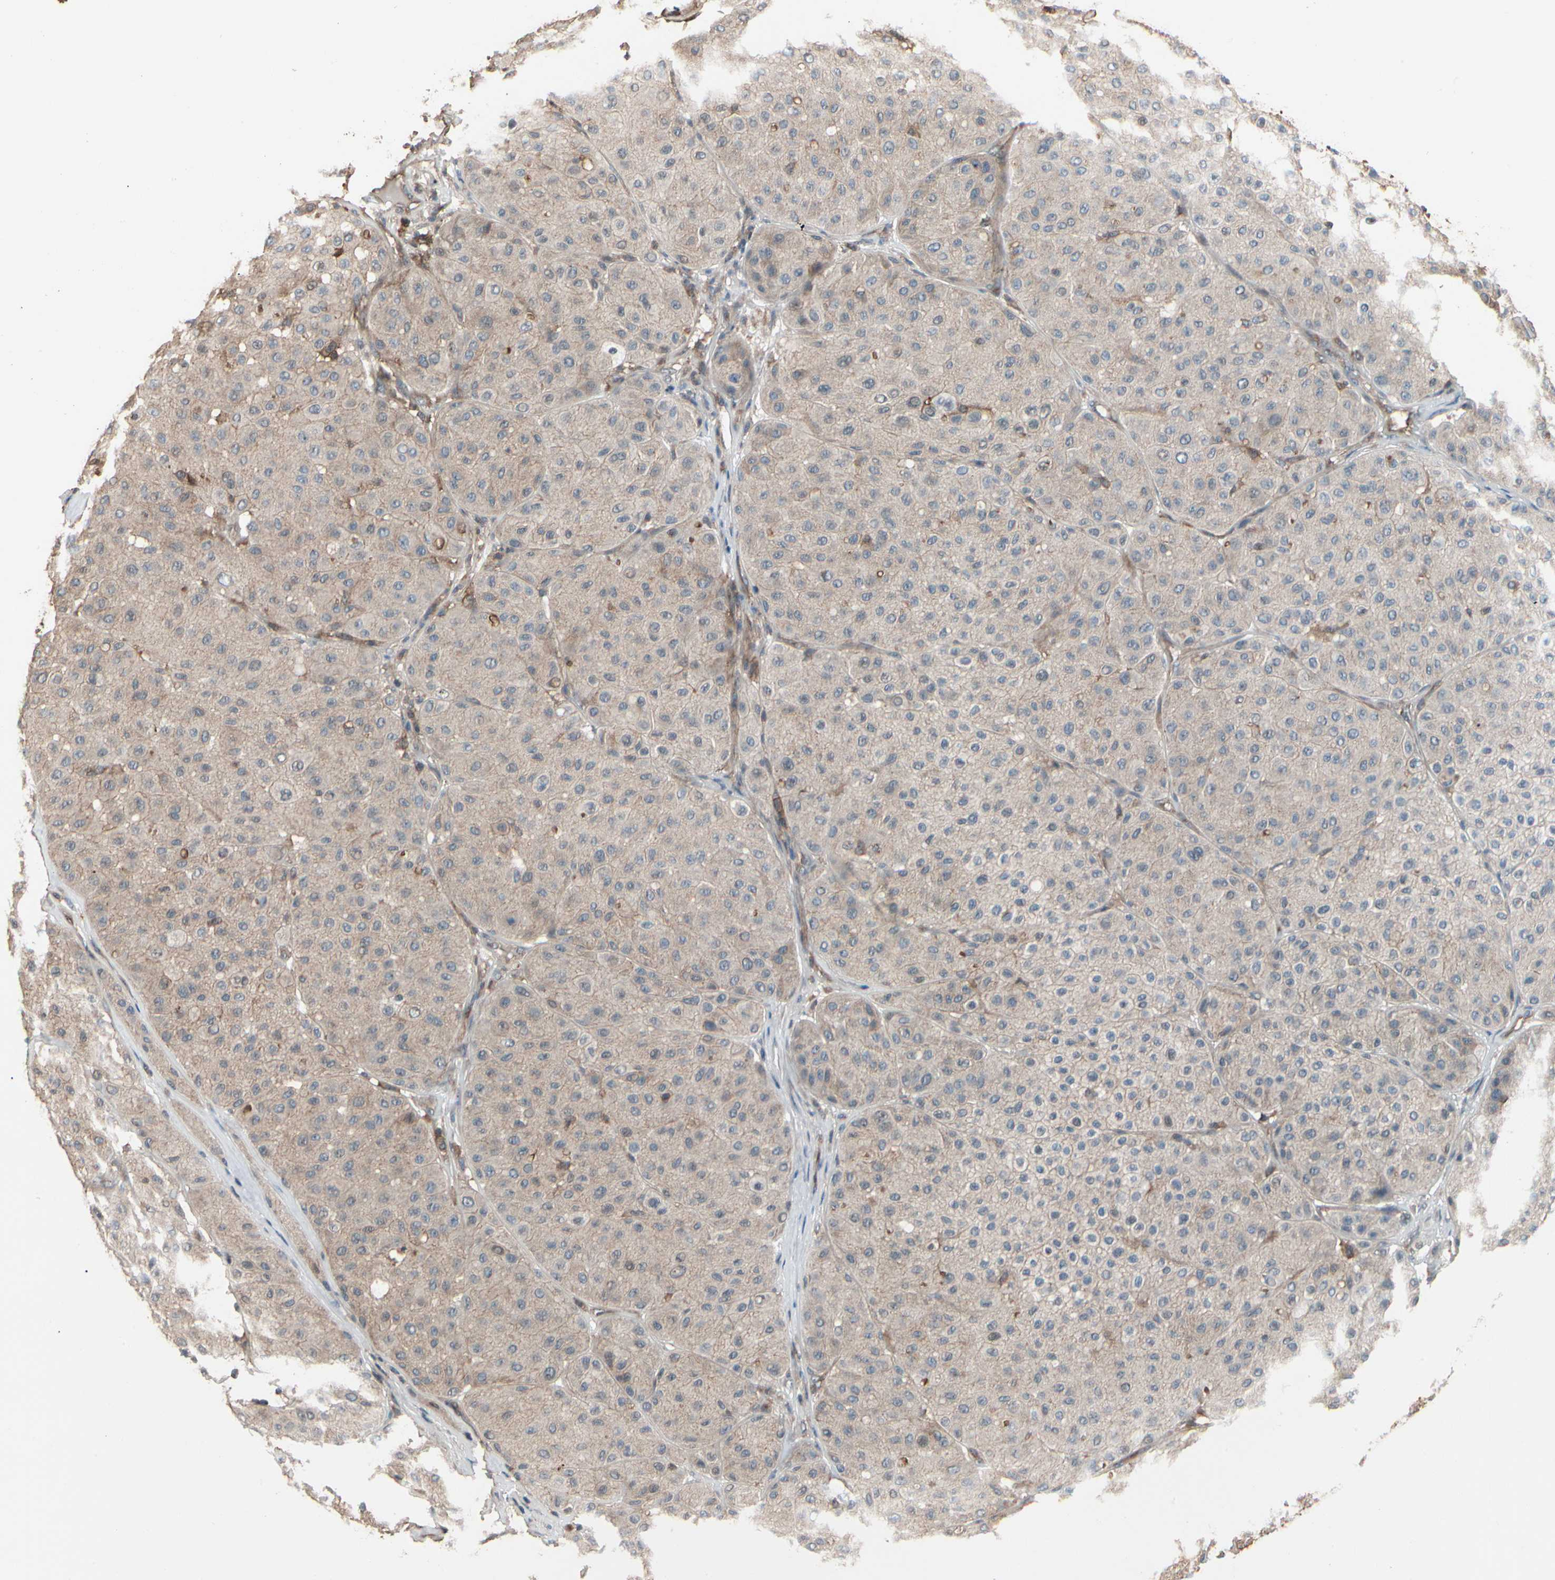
{"staining": {"intensity": "weak", "quantity": ">75%", "location": "cytoplasmic/membranous"}, "tissue": "melanoma", "cell_type": "Tumor cells", "image_type": "cancer", "snomed": [{"axis": "morphology", "description": "Normal tissue, NOS"}, {"axis": "morphology", "description": "Malignant melanoma, Metastatic site"}, {"axis": "topography", "description": "Skin"}], "caption": "A high-resolution histopathology image shows immunohistochemistry staining of malignant melanoma (metastatic site), which reveals weak cytoplasmic/membranous expression in approximately >75% of tumor cells.", "gene": "MAPK13", "patient": {"sex": "male", "age": 41}}